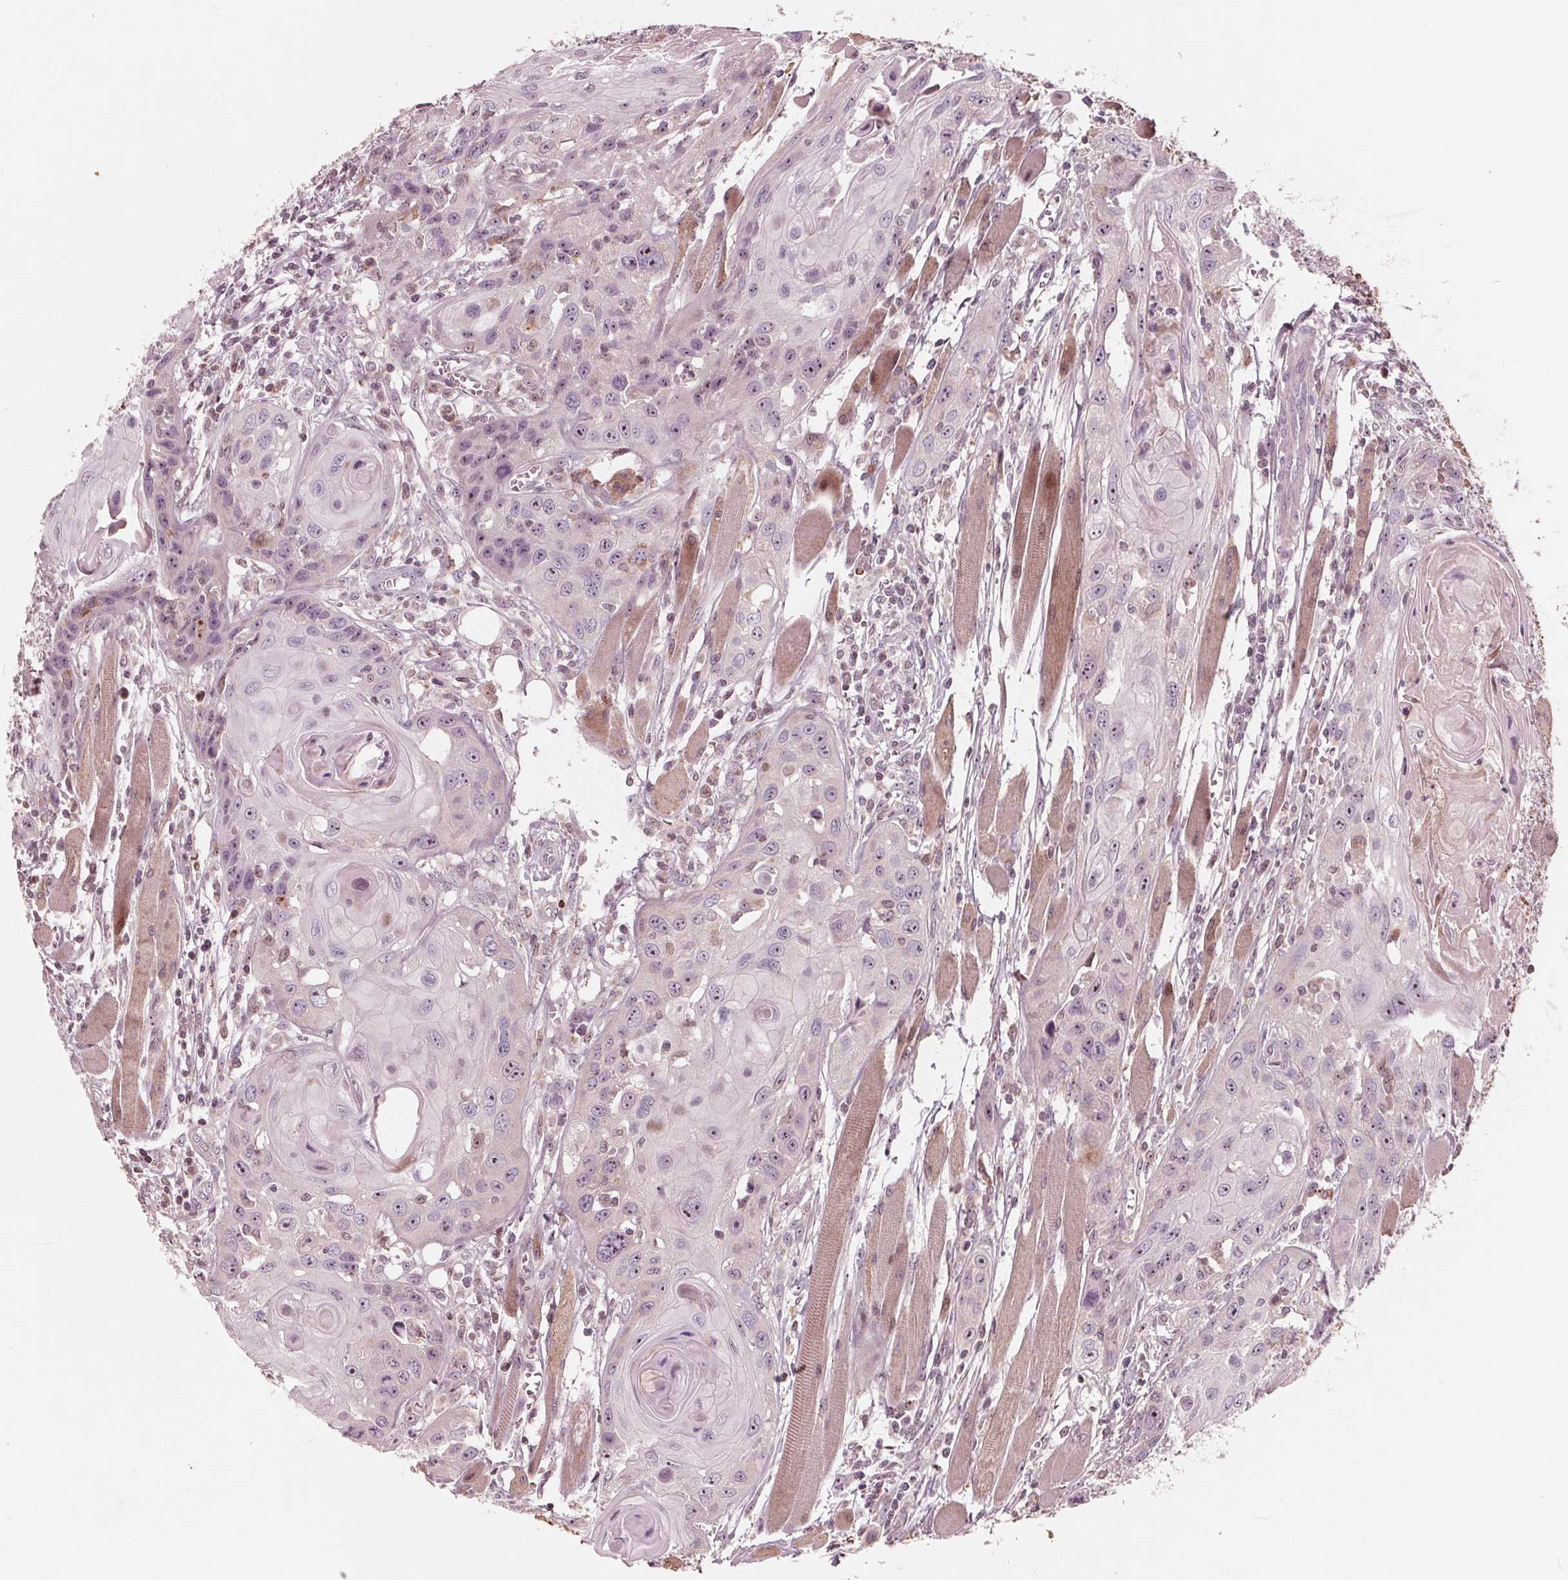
{"staining": {"intensity": "negative", "quantity": "none", "location": "none"}, "tissue": "head and neck cancer", "cell_type": "Tumor cells", "image_type": "cancer", "snomed": [{"axis": "morphology", "description": "Squamous cell carcinoma, NOS"}, {"axis": "topography", "description": "Oral tissue"}, {"axis": "topography", "description": "Head-Neck"}], "caption": "Immunohistochemical staining of head and neck cancer displays no significant expression in tumor cells. (DAB IHC visualized using brightfield microscopy, high magnification).", "gene": "NUP210", "patient": {"sex": "male", "age": 58}}